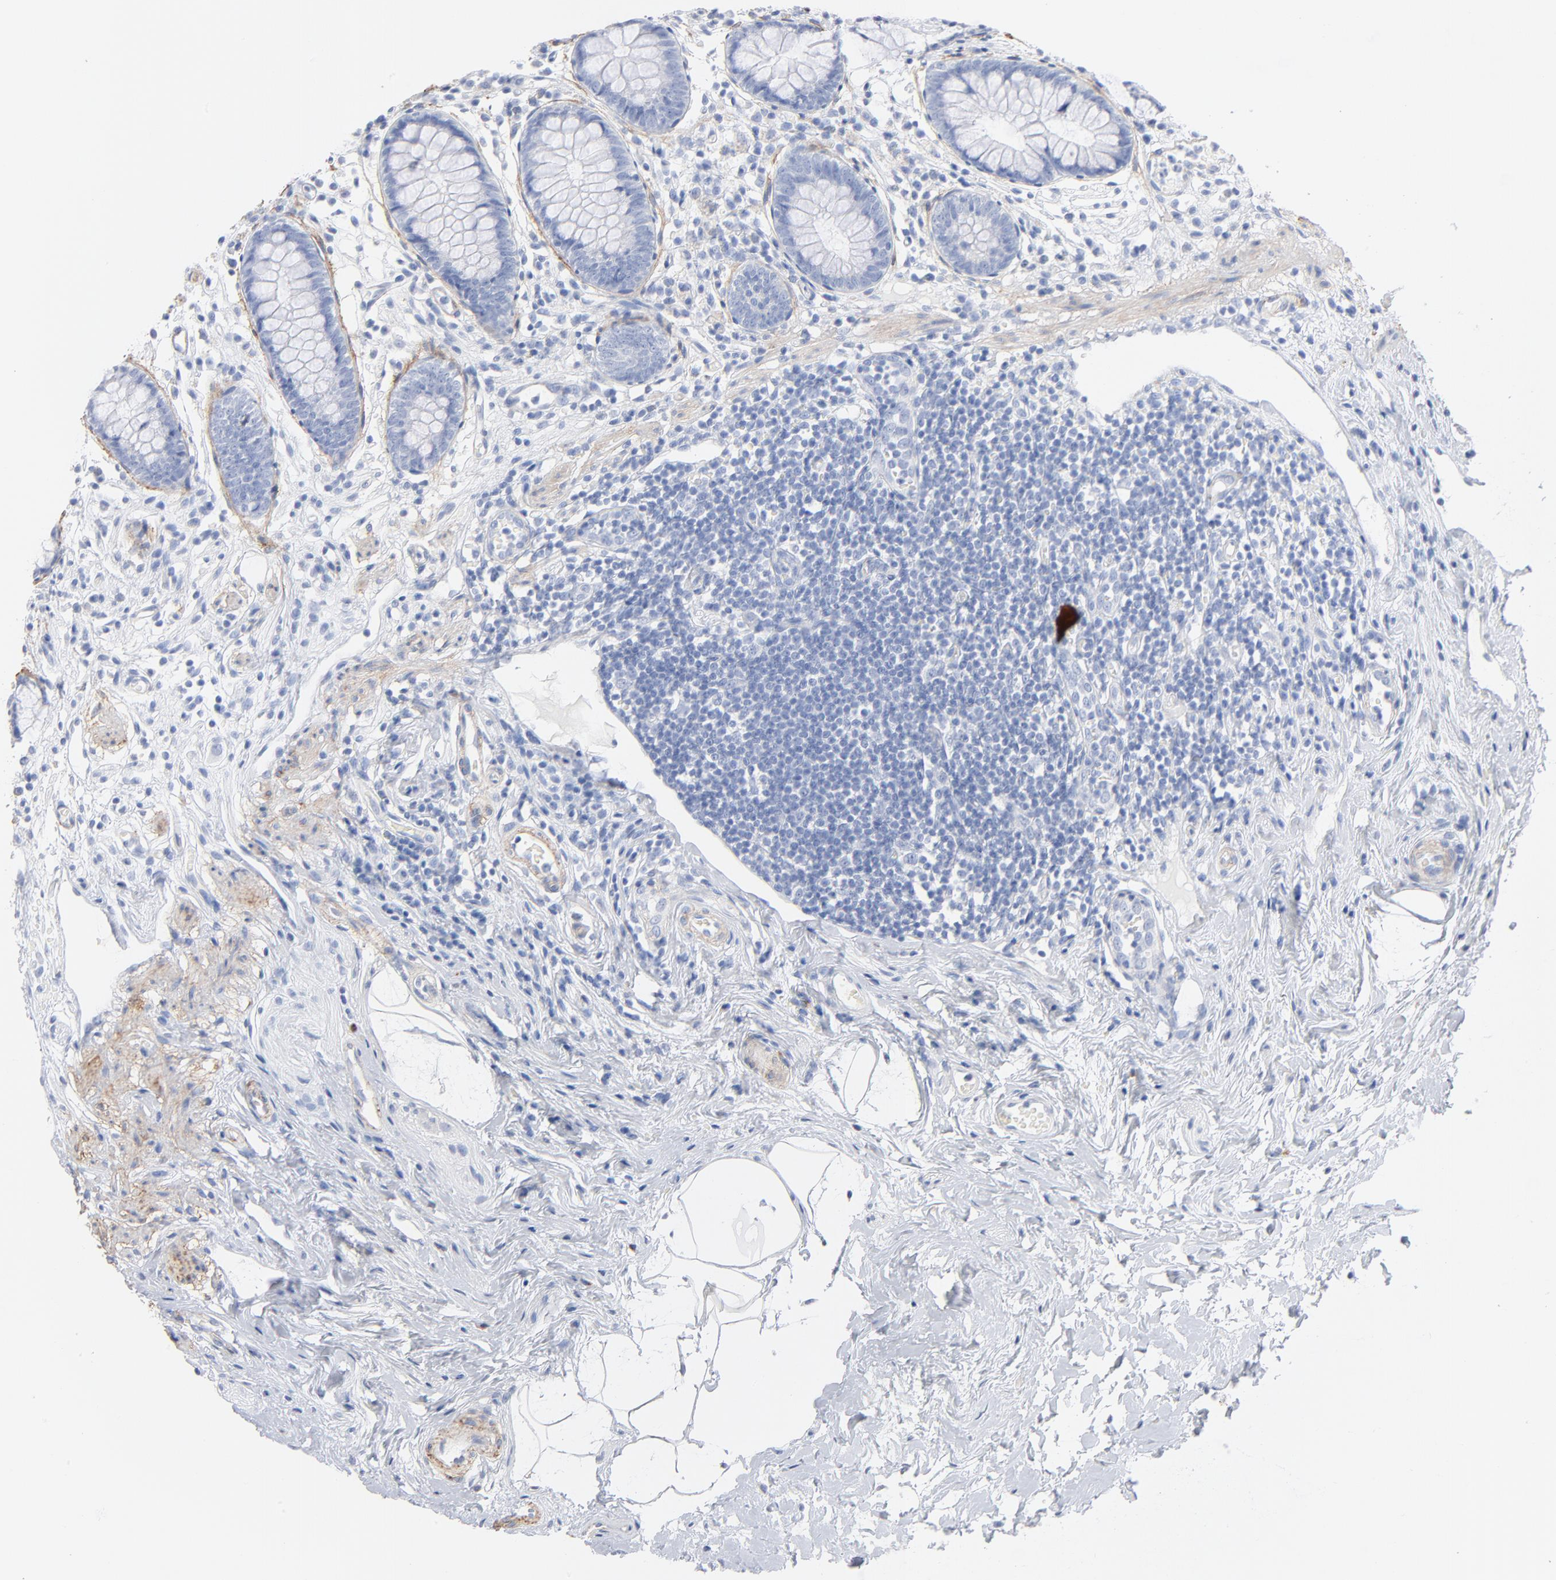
{"staining": {"intensity": "negative", "quantity": "none", "location": "none"}, "tissue": "appendix", "cell_type": "Glandular cells", "image_type": "normal", "snomed": [{"axis": "morphology", "description": "Normal tissue, NOS"}, {"axis": "topography", "description": "Appendix"}], "caption": "High magnification brightfield microscopy of normal appendix stained with DAB (brown) and counterstained with hematoxylin (blue): glandular cells show no significant expression. (Stains: DAB (3,3'-diaminobenzidine) IHC with hematoxylin counter stain, Microscopy: brightfield microscopy at high magnification).", "gene": "AGTR1", "patient": {"sex": "male", "age": 38}}